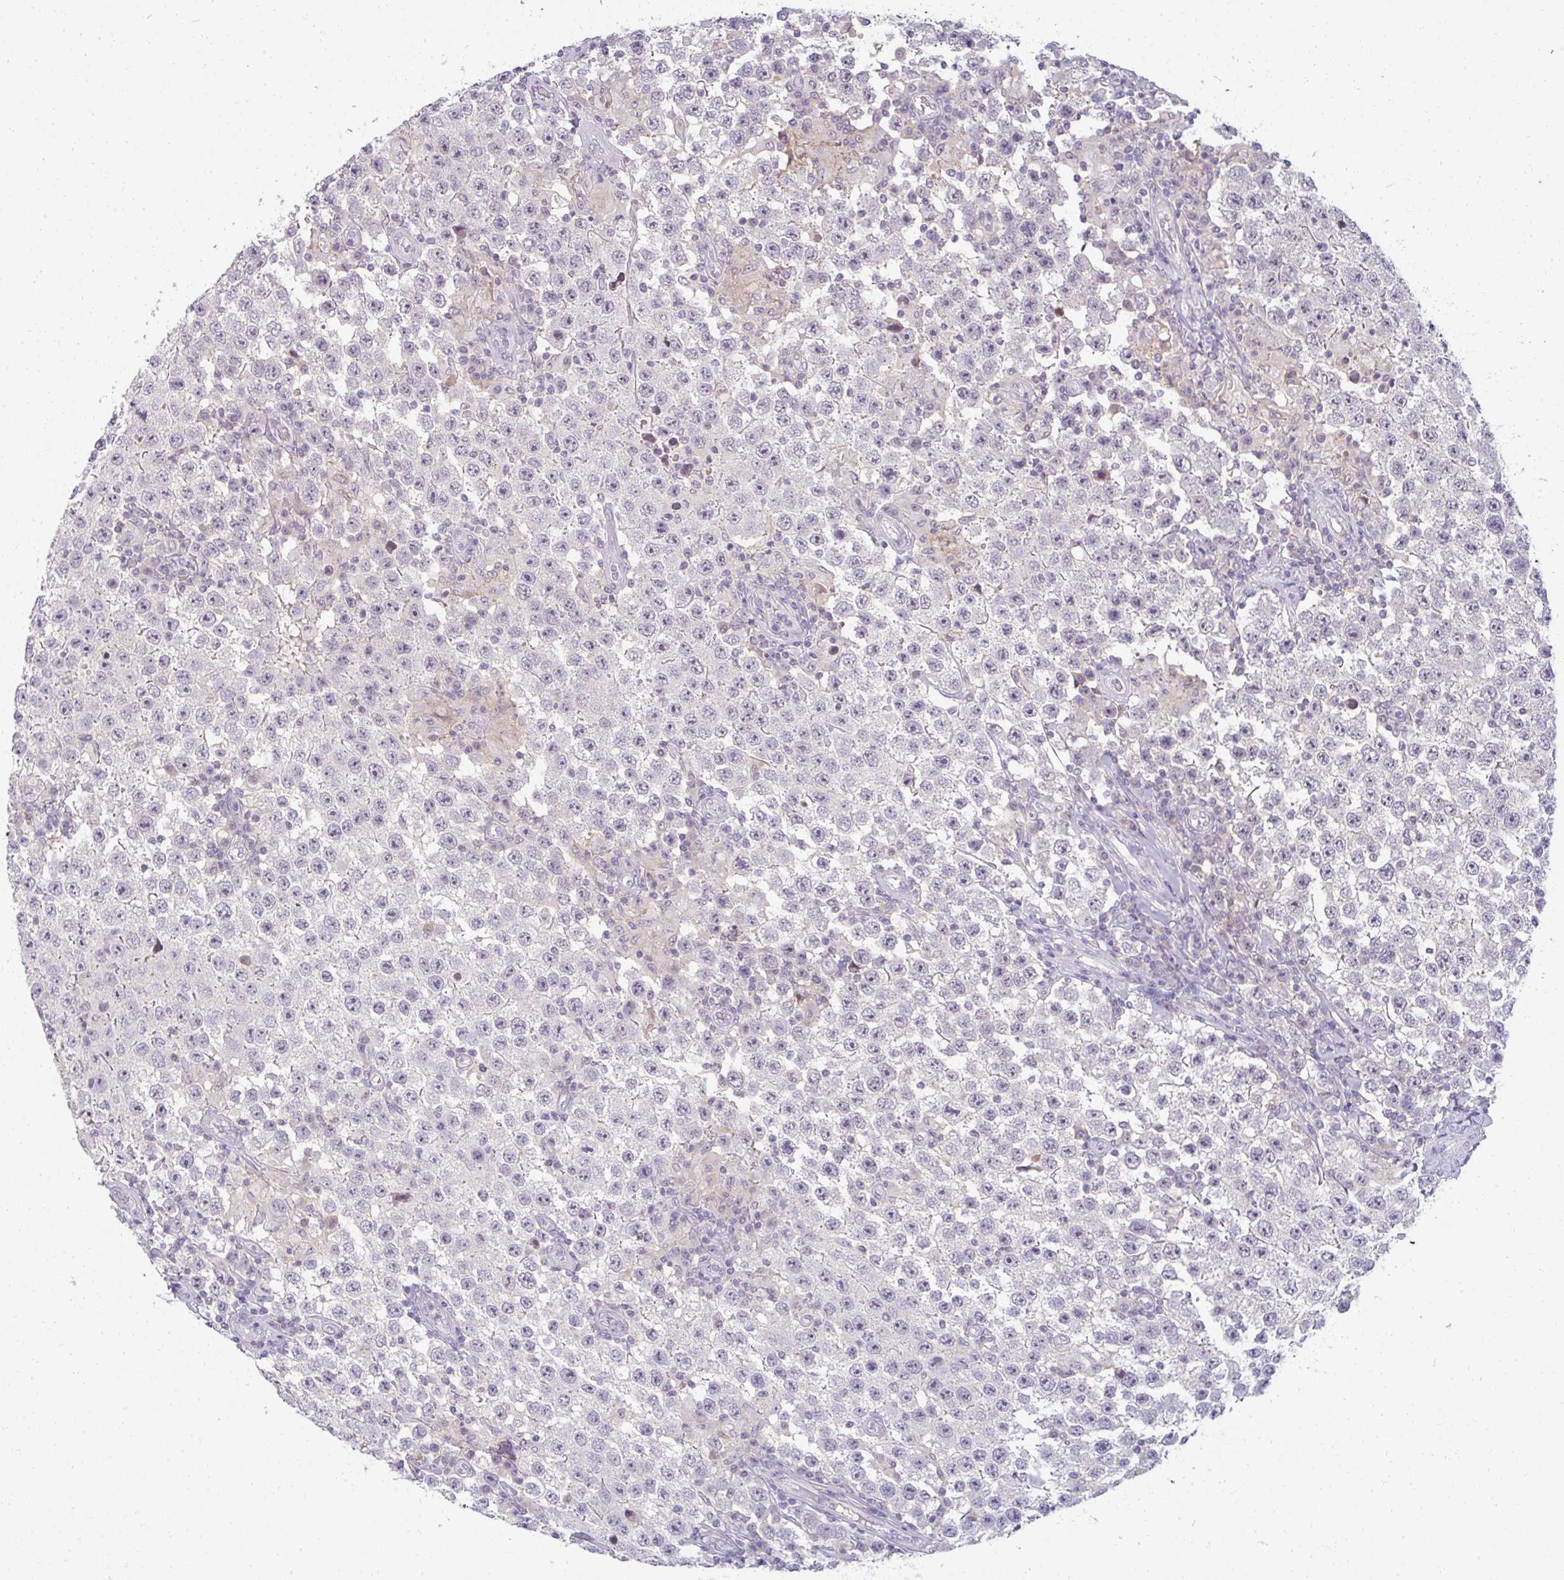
{"staining": {"intensity": "negative", "quantity": "none", "location": "none"}, "tissue": "testis cancer", "cell_type": "Tumor cells", "image_type": "cancer", "snomed": [{"axis": "morphology", "description": "Normal tissue, NOS"}, {"axis": "morphology", "description": "Urothelial carcinoma, High grade"}, {"axis": "morphology", "description": "Seminoma, NOS"}, {"axis": "morphology", "description": "Carcinoma, Embryonal, NOS"}, {"axis": "topography", "description": "Urinary bladder"}, {"axis": "topography", "description": "Testis"}], "caption": "Immunohistochemistry (IHC) of human testis embryonal carcinoma exhibits no expression in tumor cells.", "gene": "PPFIA4", "patient": {"sex": "male", "age": 41}}